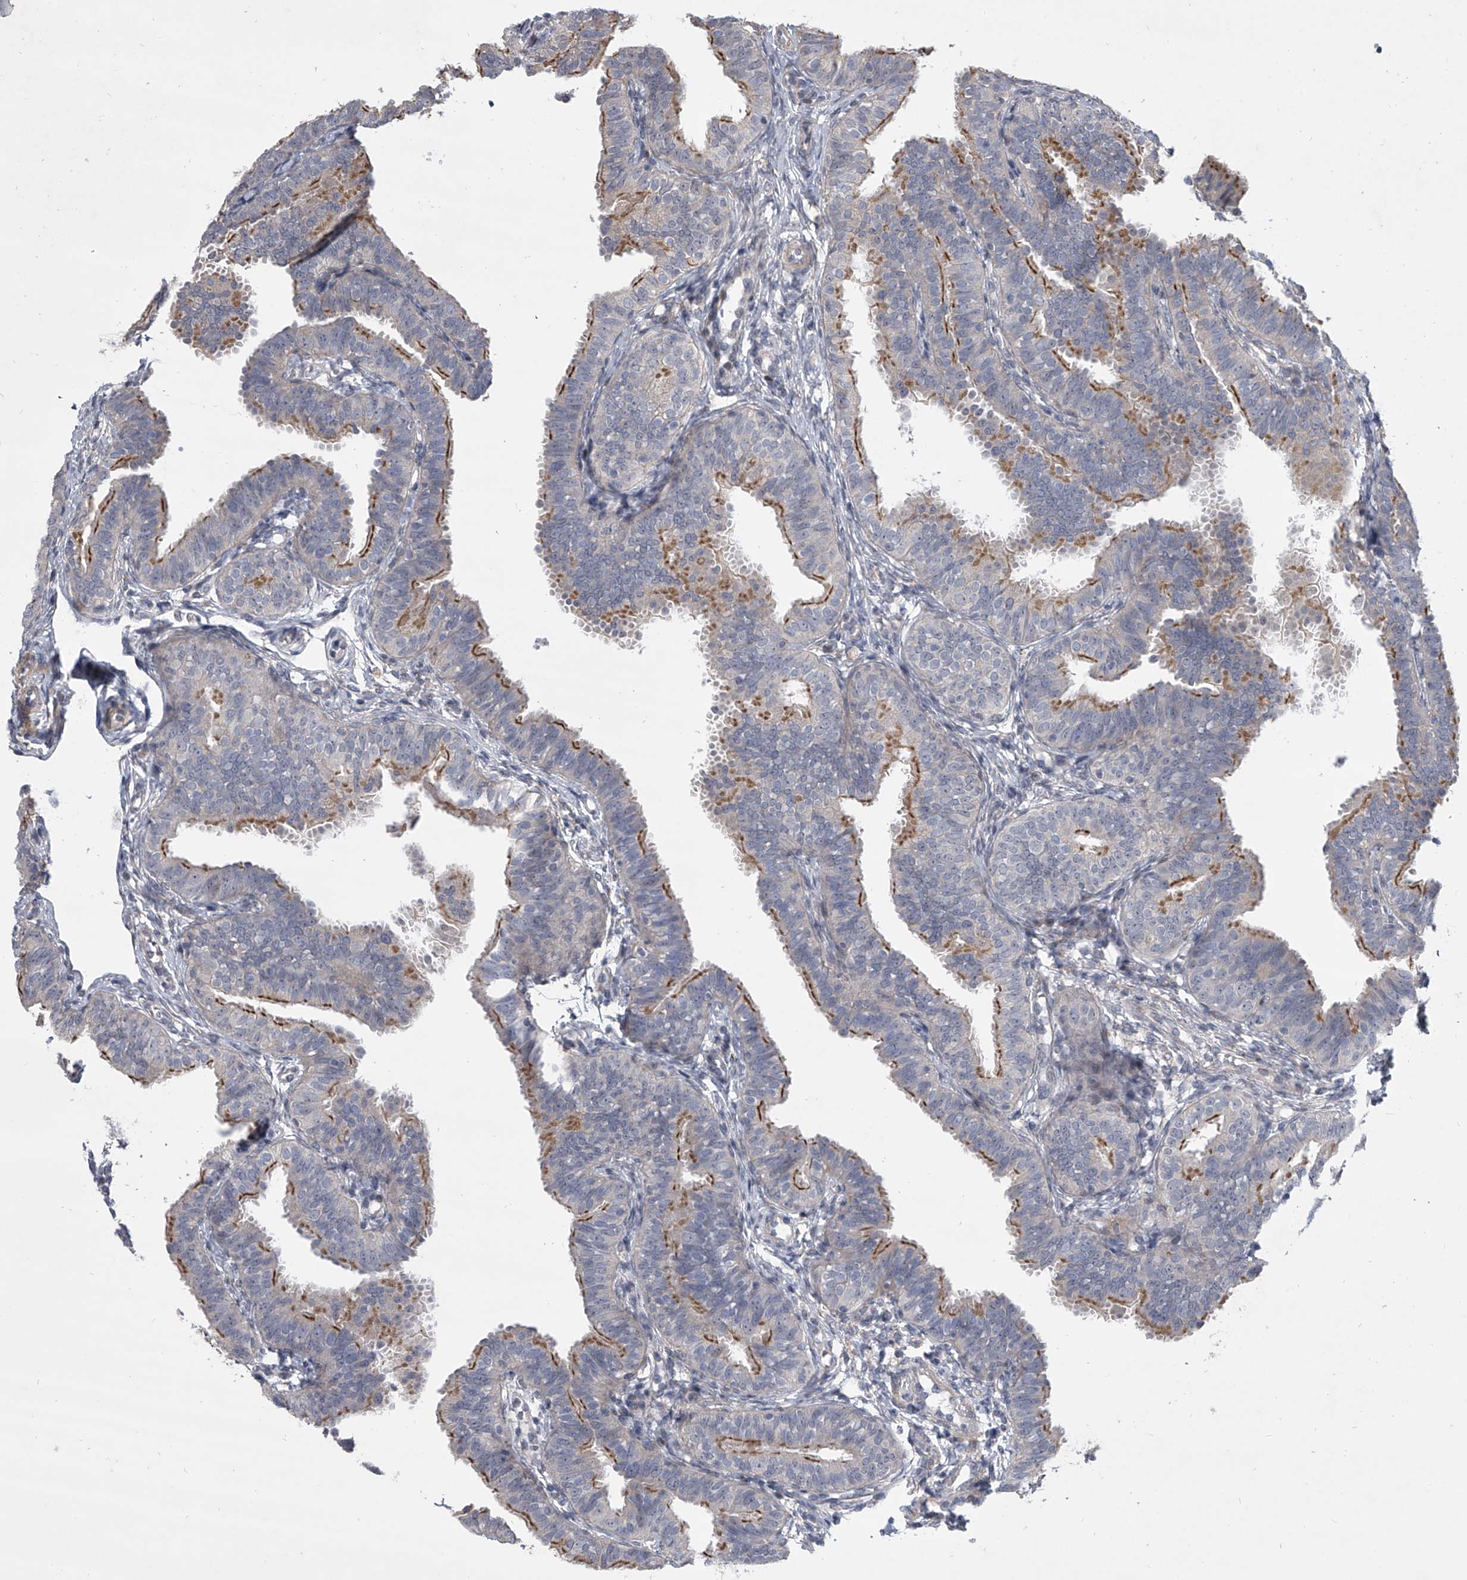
{"staining": {"intensity": "moderate", "quantity": "25%-75%", "location": "cytoplasmic/membranous"}, "tissue": "fallopian tube", "cell_type": "Glandular cells", "image_type": "normal", "snomed": [{"axis": "morphology", "description": "Normal tissue, NOS"}, {"axis": "topography", "description": "Fallopian tube"}], "caption": "Protein expression analysis of benign fallopian tube displays moderate cytoplasmic/membranous positivity in approximately 25%-75% of glandular cells. Ihc stains the protein in brown and the nuclei are stained blue.", "gene": "HEATR6", "patient": {"sex": "female", "age": 35}}